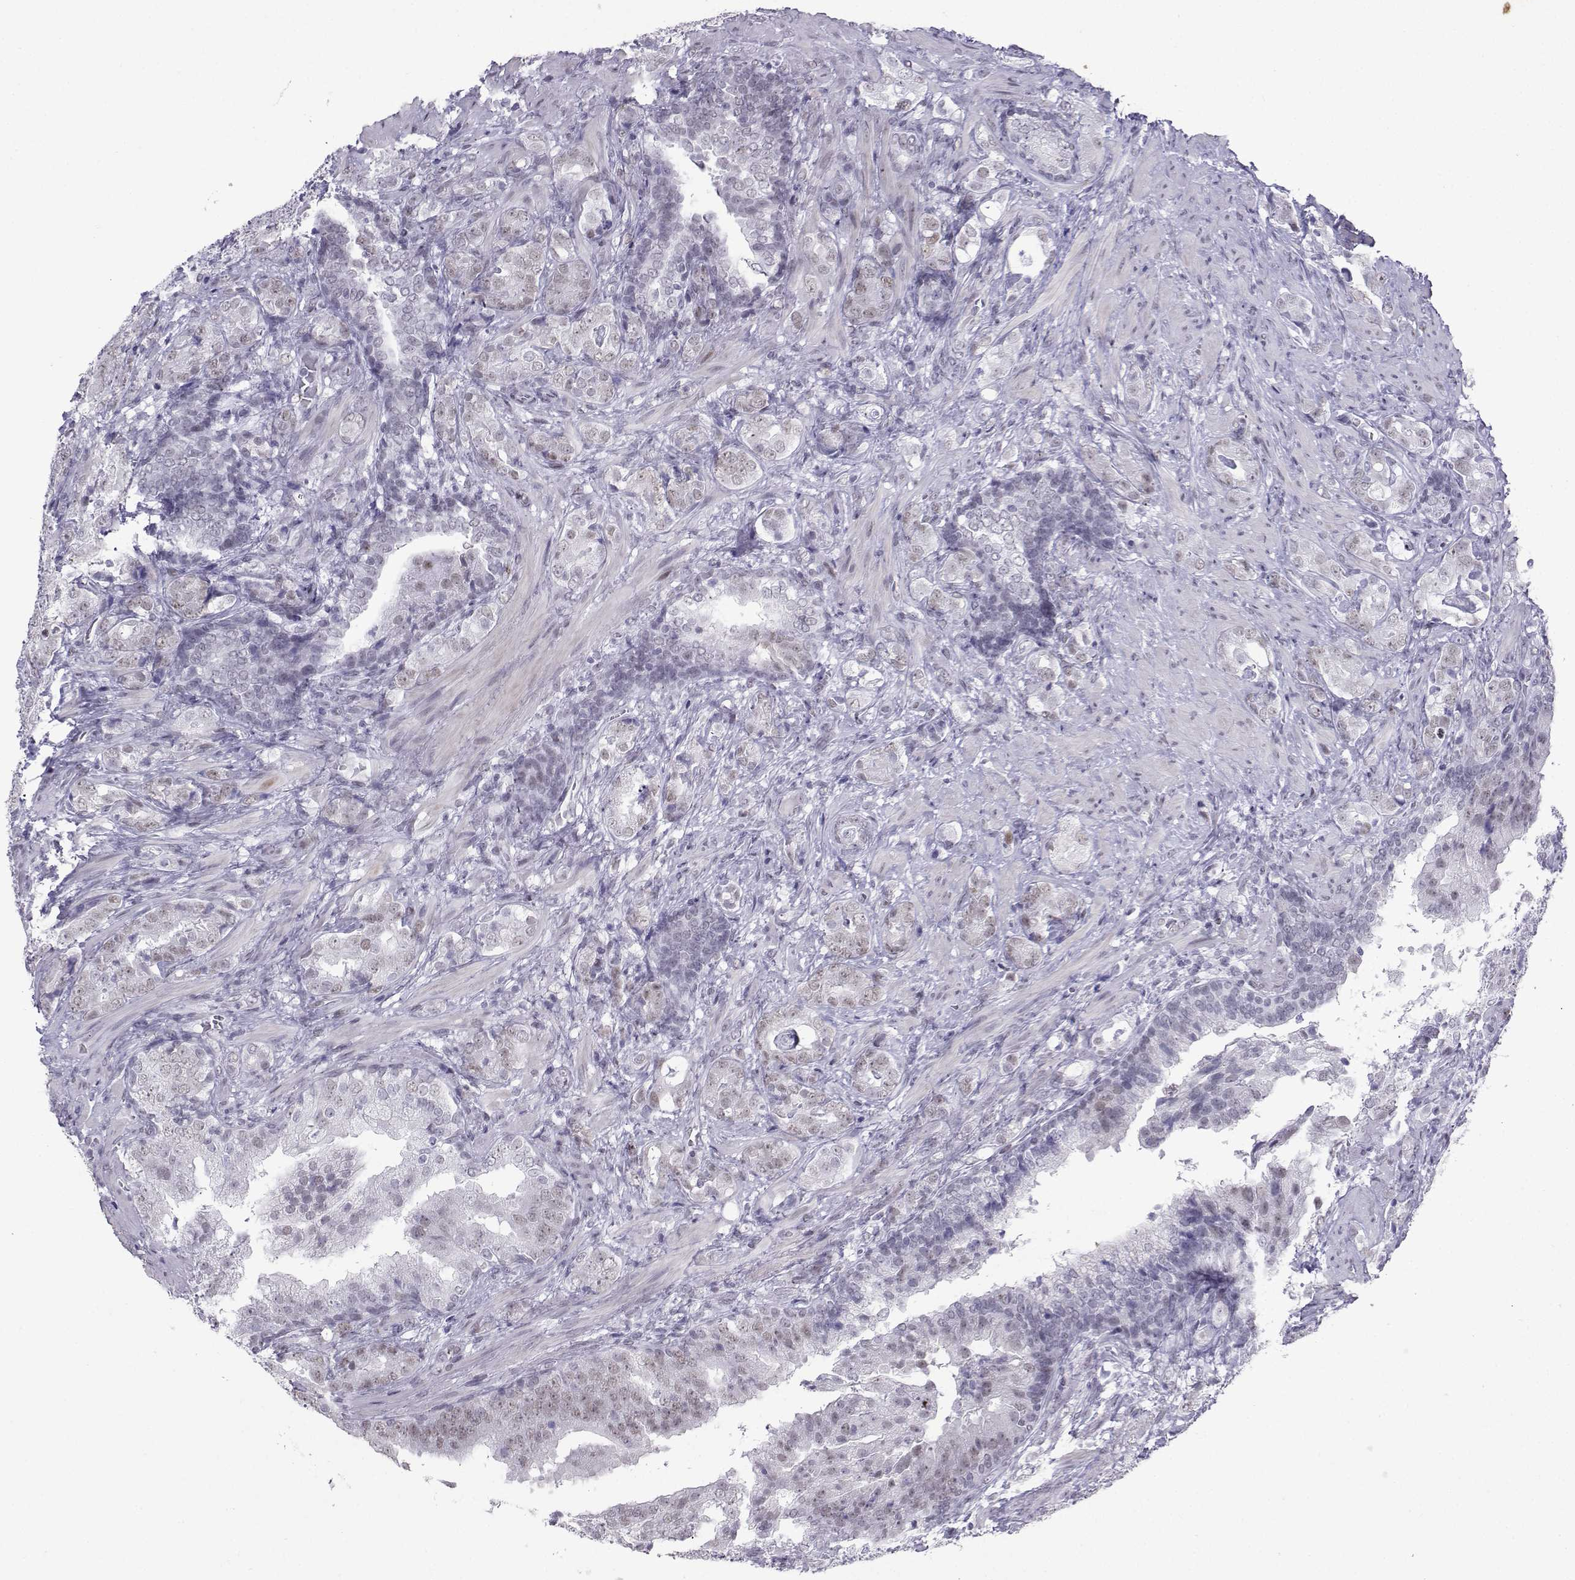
{"staining": {"intensity": "negative", "quantity": "none", "location": "none"}, "tissue": "prostate cancer", "cell_type": "Tumor cells", "image_type": "cancer", "snomed": [{"axis": "morphology", "description": "Adenocarcinoma, NOS"}, {"axis": "topography", "description": "Prostate"}], "caption": "A micrograph of prostate cancer (adenocarcinoma) stained for a protein reveals no brown staining in tumor cells.", "gene": "LORICRIN", "patient": {"sex": "male", "age": 57}}